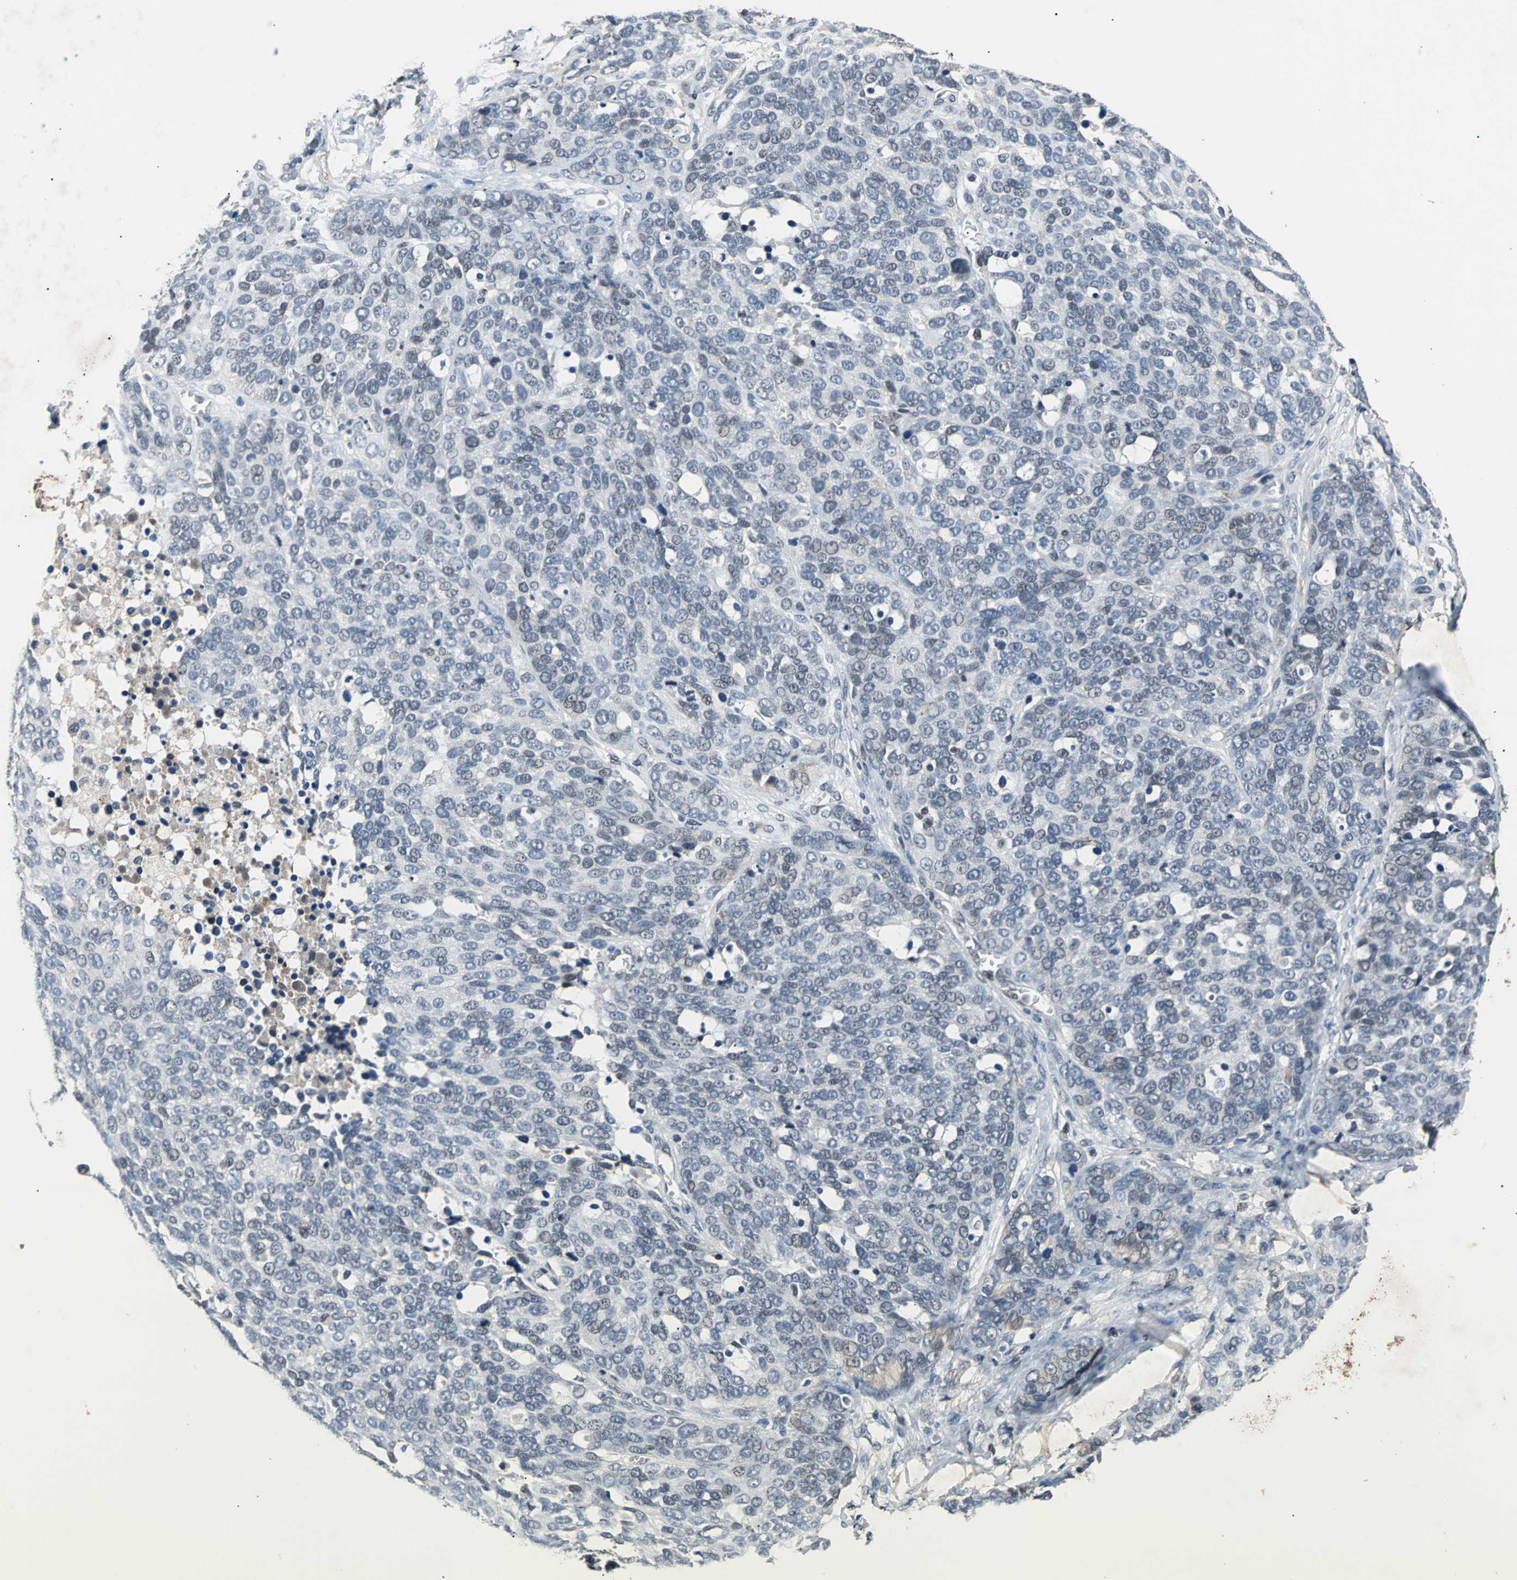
{"staining": {"intensity": "negative", "quantity": "none", "location": "none"}, "tissue": "ovarian cancer", "cell_type": "Tumor cells", "image_type": "cancer", "snomed": [{"axis": "morphology", "description": "Cystadenocarcinoma, serous, NOS"}, {"axis": "topography", "description": "Ovary"}], "caption": "Tumor cells are negative for brown protein staining in ovarian serous cystadenocarcinoma.", "gene": "PHC1", "patient": {"sex": "female", "age": 44}}